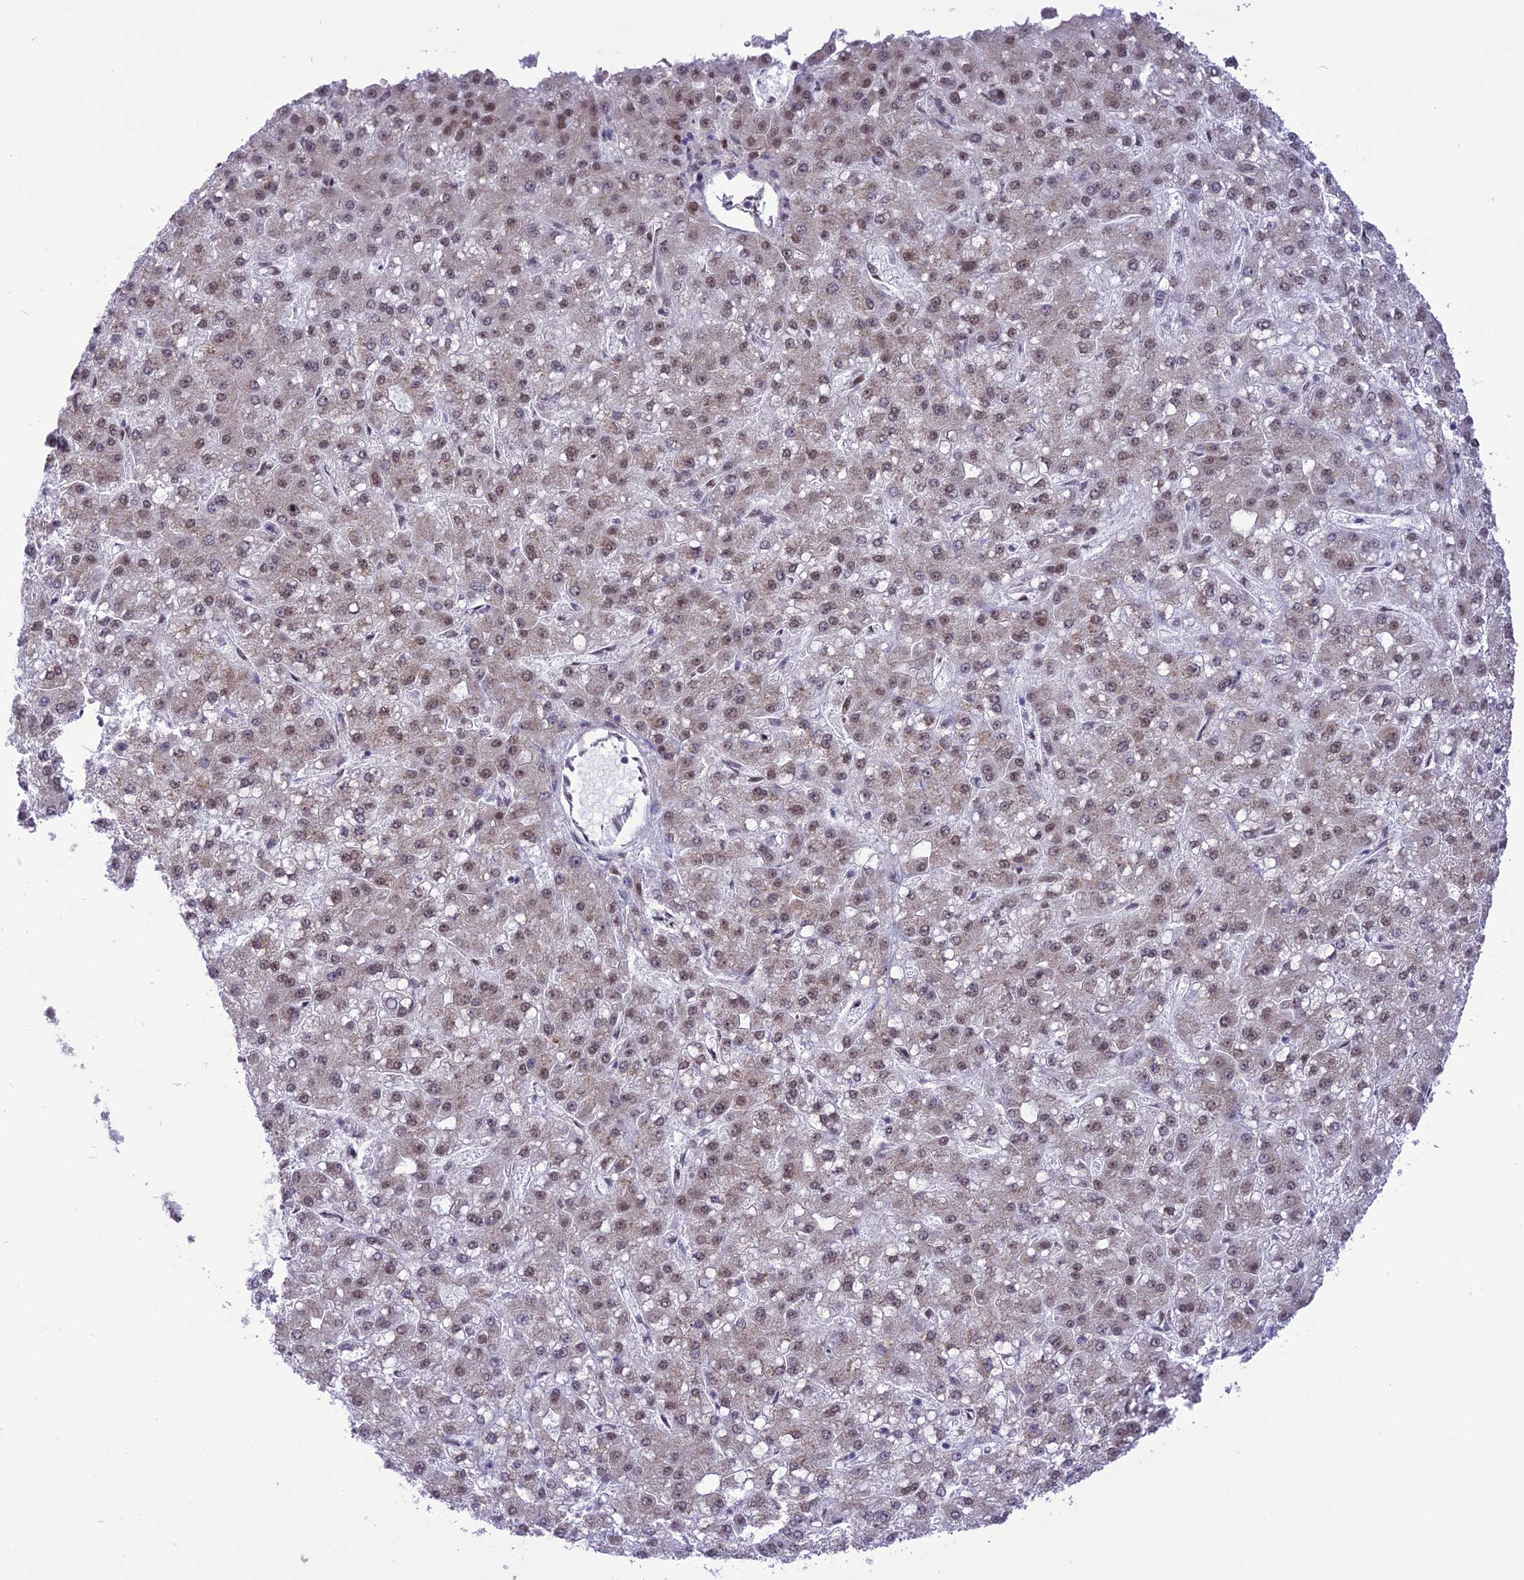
{"staining": {"intensity": "weak", "quantity": ">75%", "location": "nuclear"}, "tissue": "liver cancer", "cell_type": "Tumor cells", "image_type": "cancer", "snomed": [{"axis": "morphology", "description": "Carcinoma, Hepatocellular, NOS"}, {"axis": "topography", "description": "Liver"}], "caption": "The micrograph shows staining of hepatocellular carcinoma (liver), revealing weak nuclear protein positivity (brown color) within tumor cells.", "gene": "DDX1", "patient": {"sex": "male", "age": 67}}